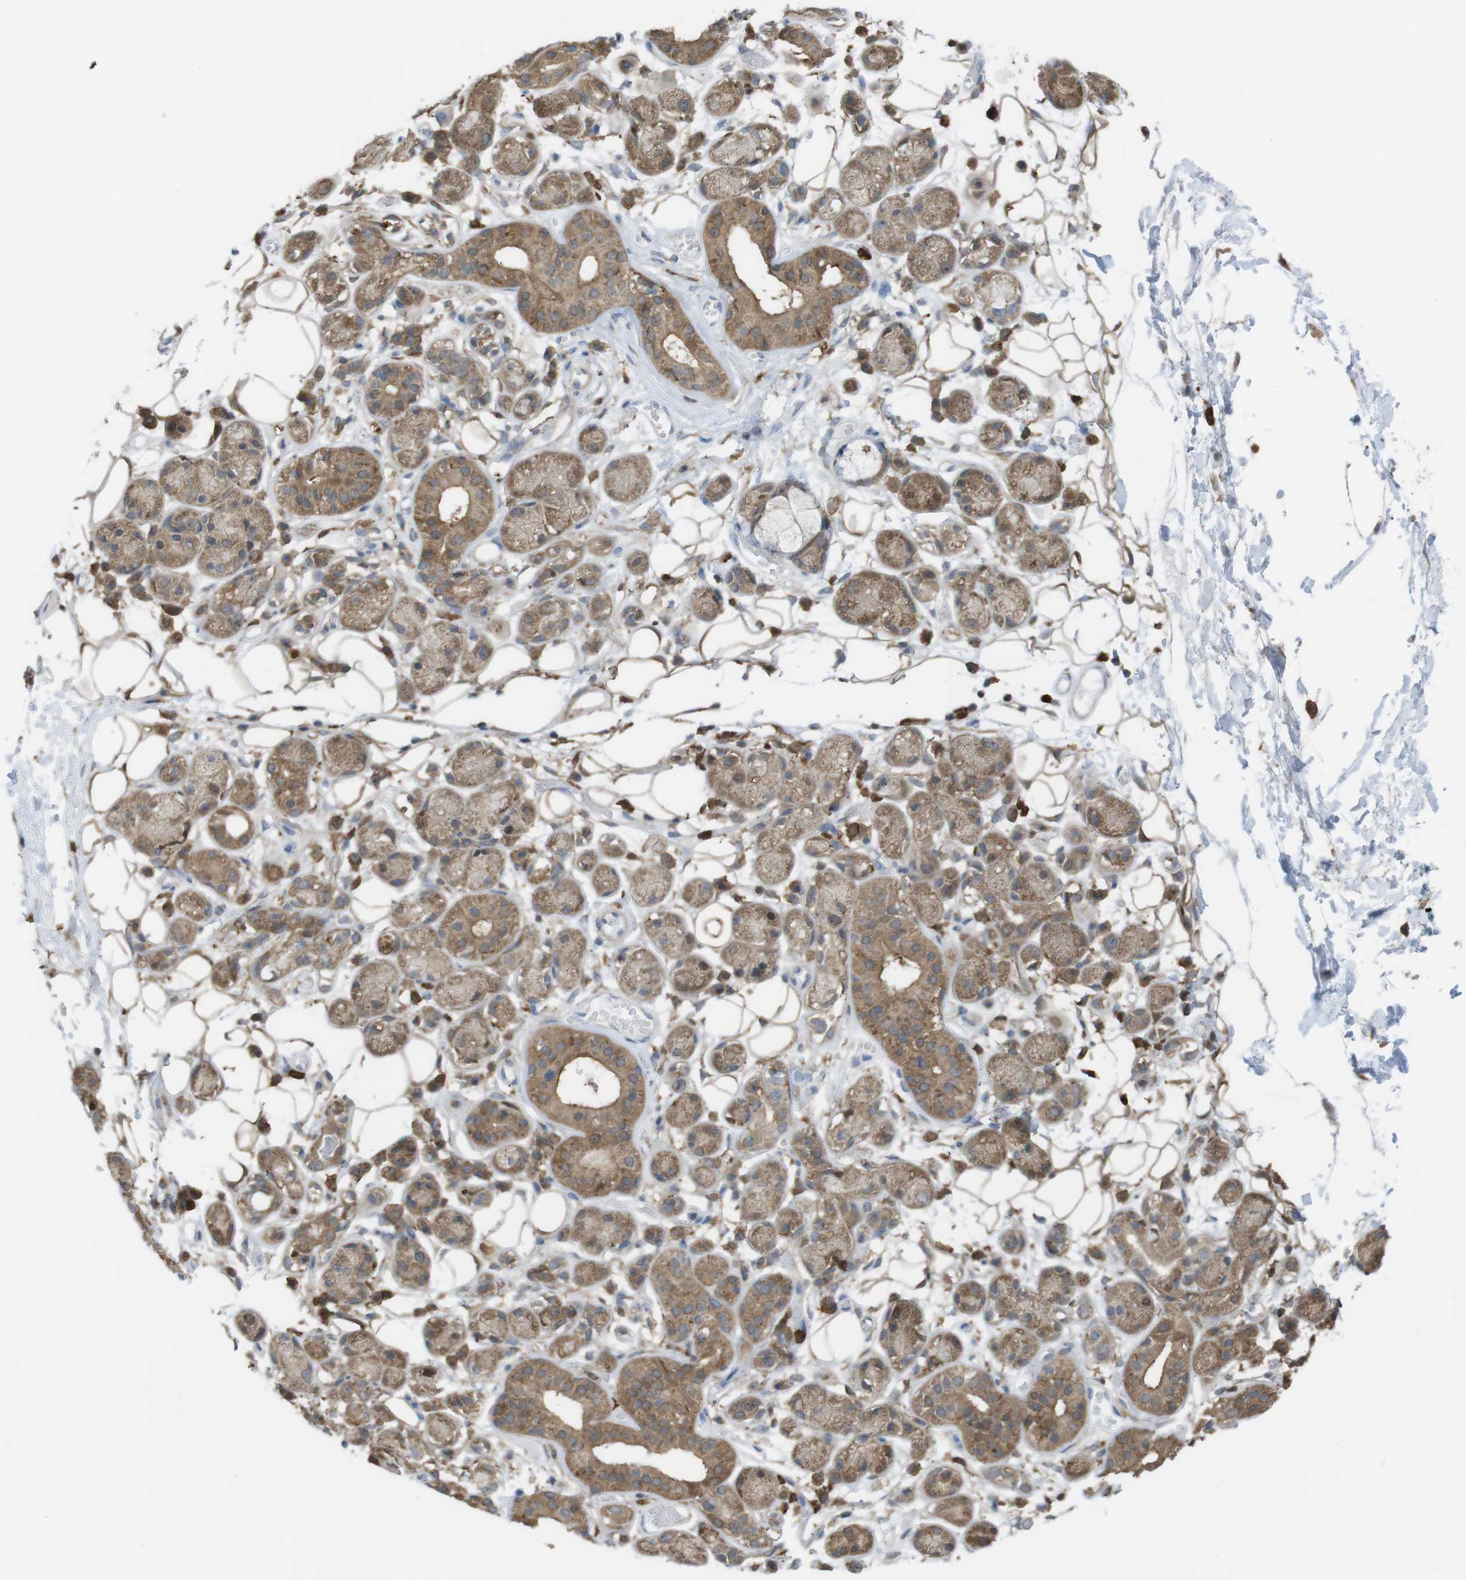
{"staining": {"intensity": "weak", "quantity": ">75%", "location": "cytoplasmic/membranous"}, "tissue": "adipose tissue", "cell_type": "Adipocytes", "image_type": "normal", "snomed": [{"axis": "morphology", "description": "Normal tissue, NOS"}, {"axis": "morphology", "description": "Inflammation, NOS"}, {"axis": "topography", "description": "Vascular tissue"}, {"axis": "topography", "description": "Salivary gland"}], "caption": "IHC histopathology image of unremarkable human adipose tissue stained for a protein (brown), which demonstrates low levels of weak cytoplasmic/membranous positivity in about >75% of adipocytes.", "gene": "PRKCD", "patient": {"sex": "female", "age": 75}}